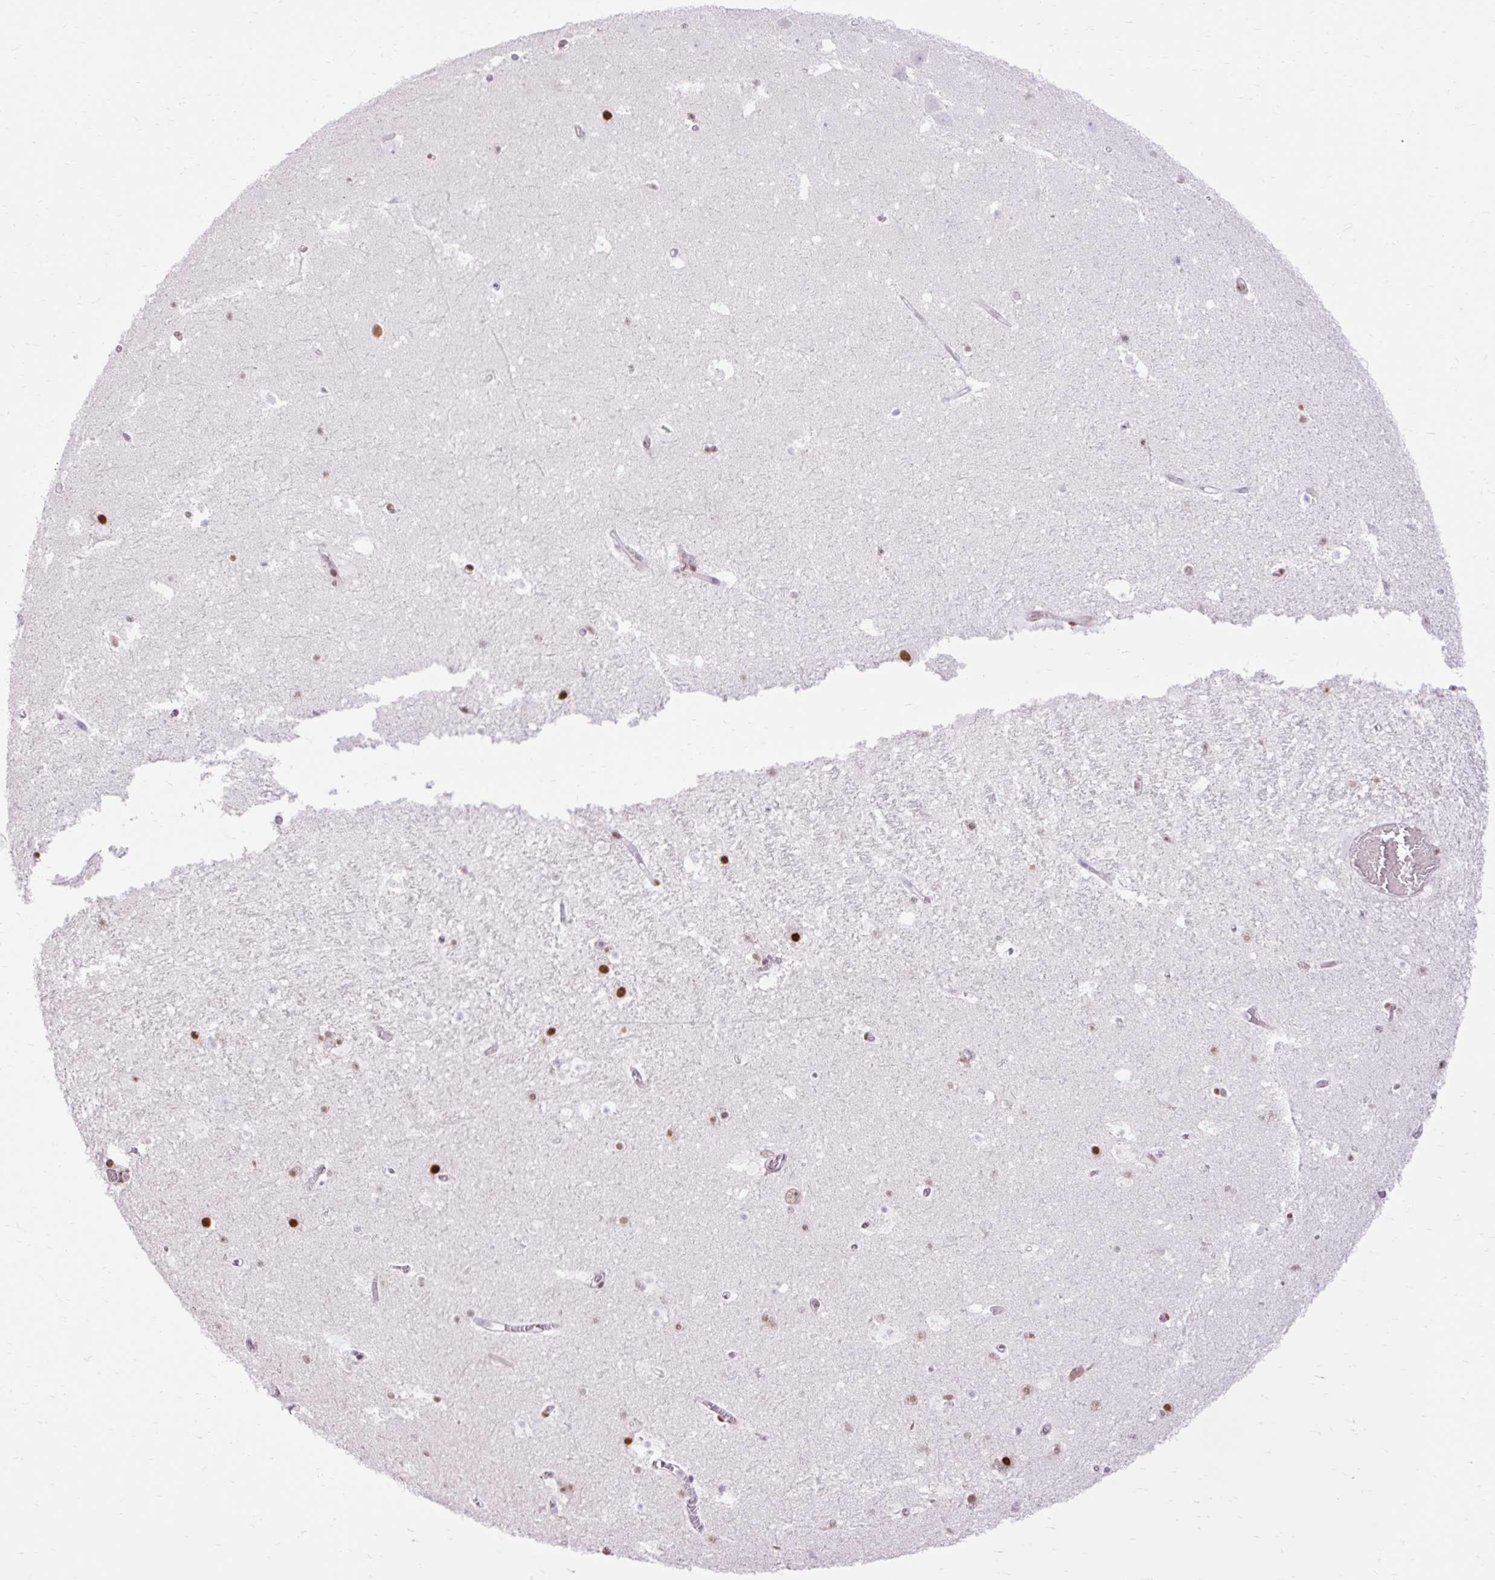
{"staining": {"intensity": "strong", "quantity": "<25%", "location": "nuclear"}, "tissue": "hippocampus", "cell_type": "Glial cells", "image_type": "normal", "snomed": [{"axis": "morphology", "description": "Normal tissue, NOS"}, {"axis": "topography", "description": "Hippocampus"}], "caption": "Human hippocampus stained with a brown dye shows strong nuclear positive staining in approximately <25% of glial cells.", "gene": "ENSG00000261832", "patient": {"sex": "female", "age": 42}}